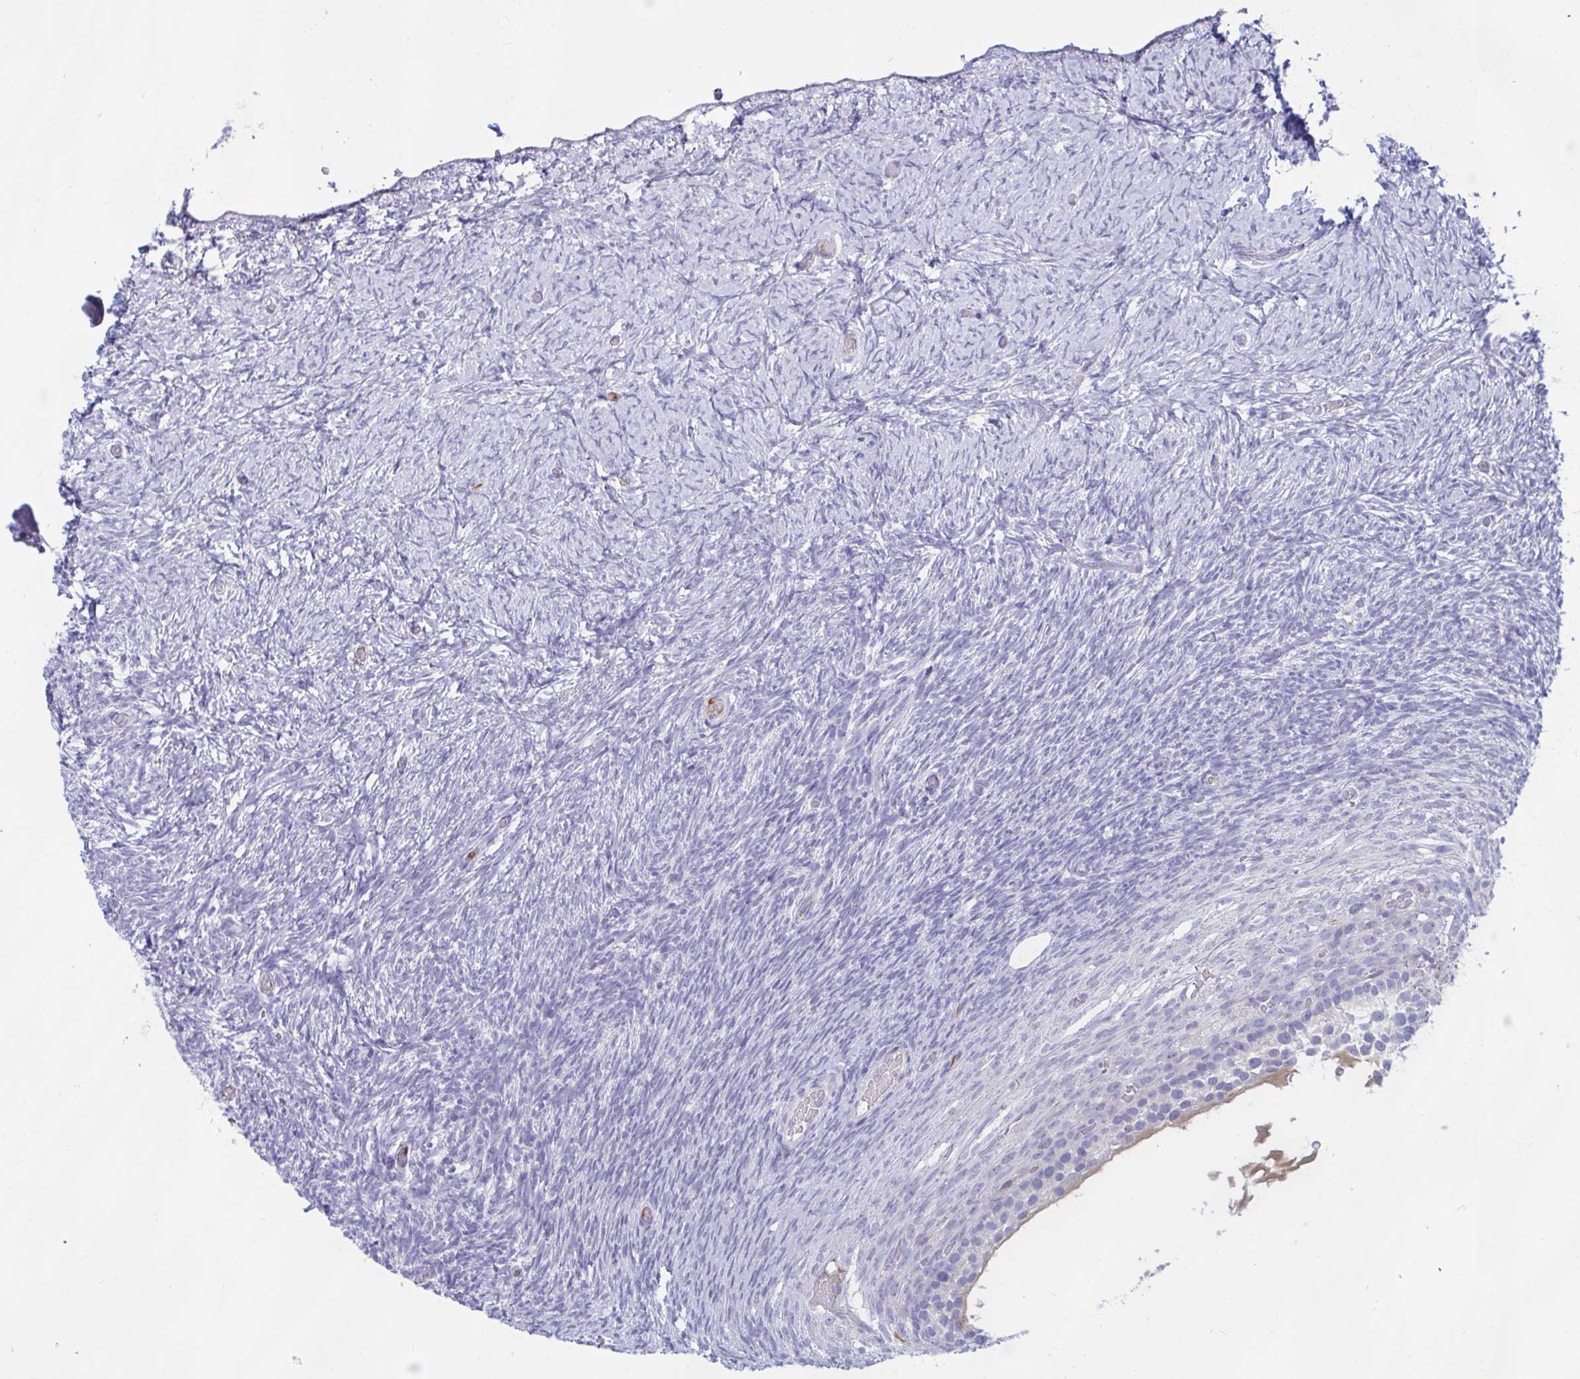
{"staining": {"intensity": "negative", "quantity": "none", "location": "none"}, "tissue": "ovary", "cell_type": "Follicle cells", "image_type": "normal", "snomed": [{"axis": "morphology", "description": "Normal tissue, NOS"}, {"axis": "topography", "description": "Ovary"}], "caption": "The immunohistochemistry (IHC) image has no significant positivity in follicle cells of ovary.", "gene": "FAM219B", "patient": {"sex": "female", "age": 39}}